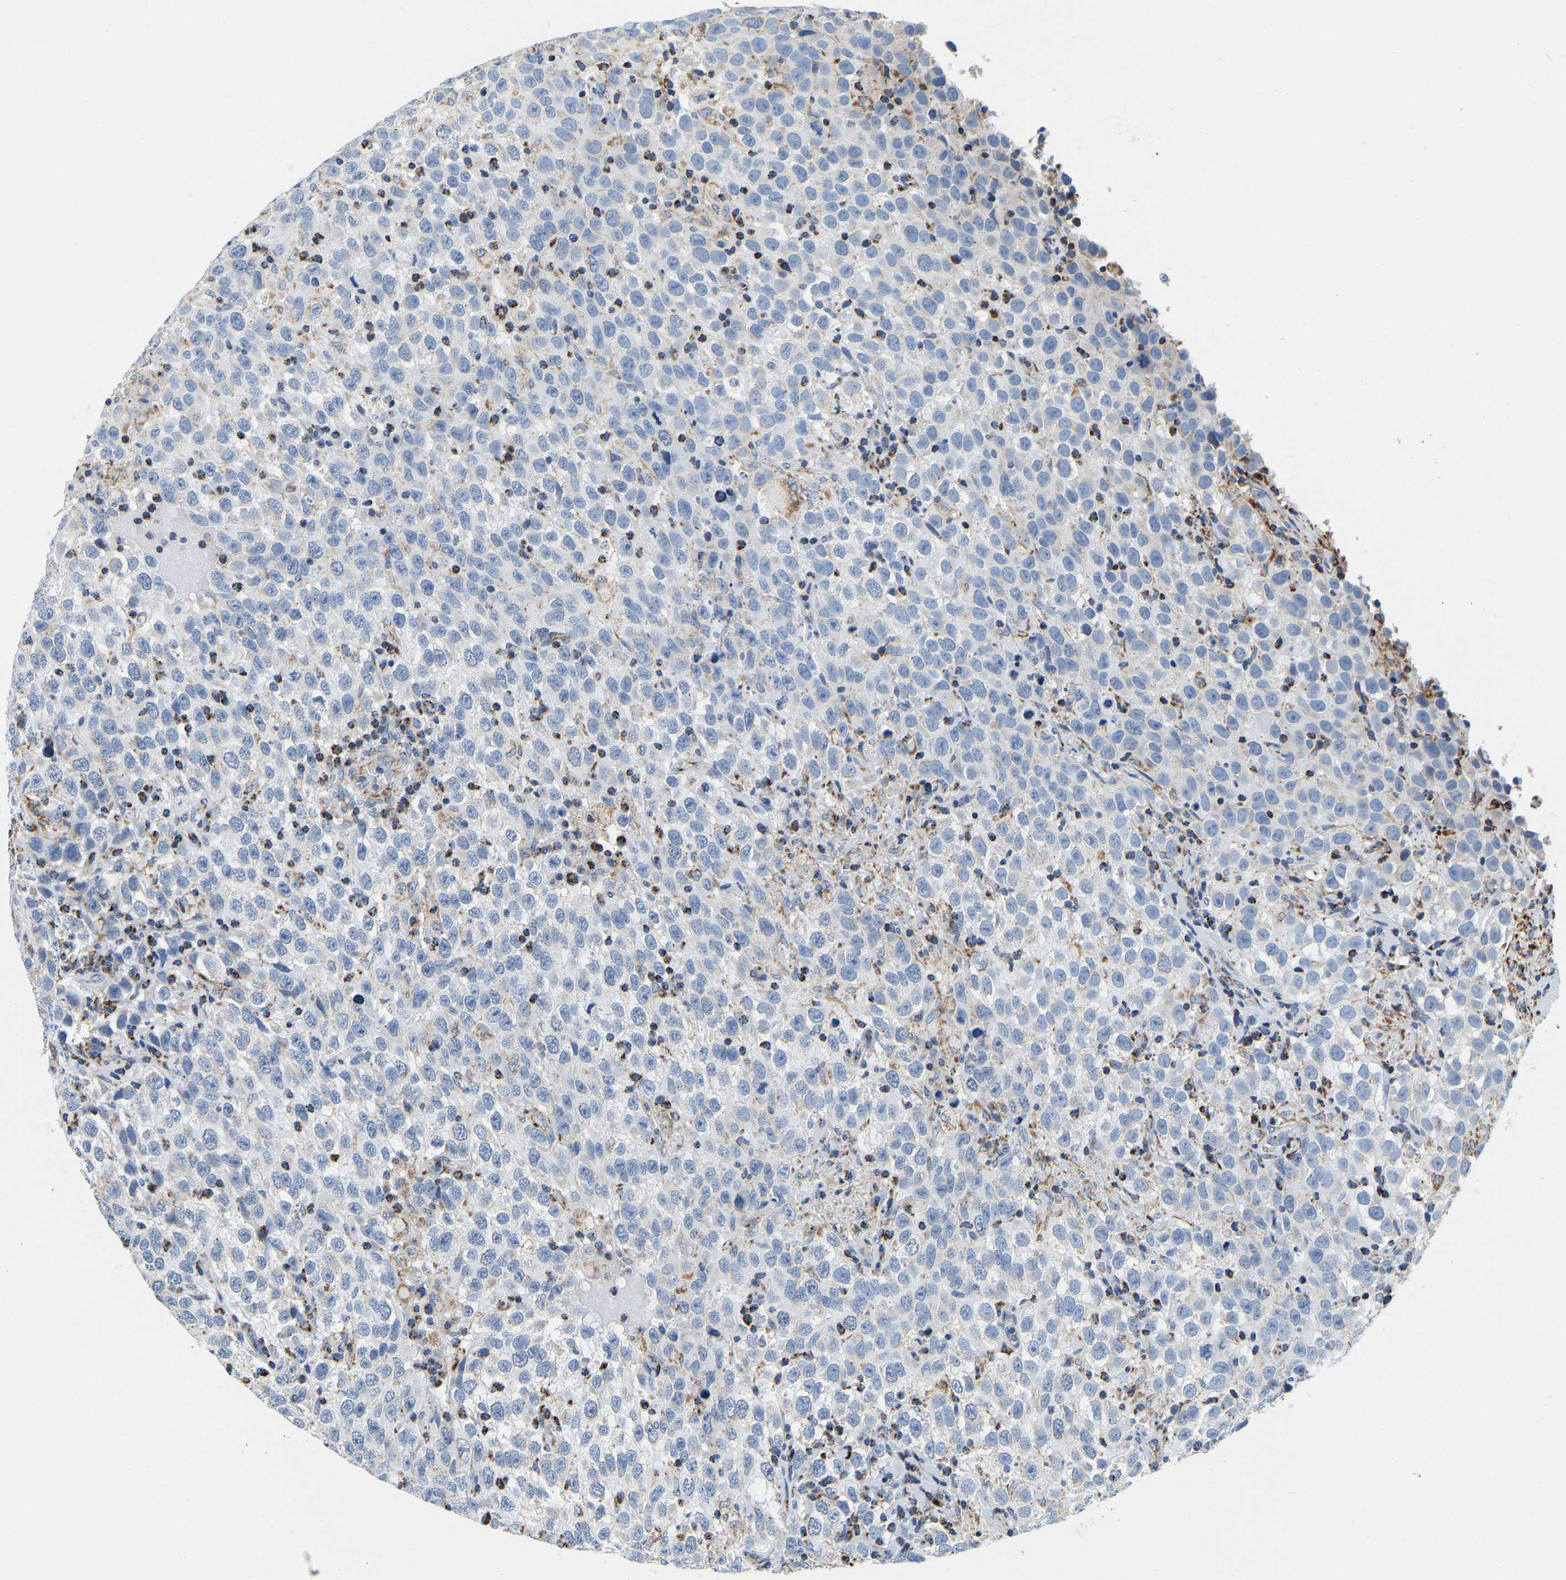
{"staining": {"intensity": "negative", "quantity": "none", "location": "none"}, "tissue": "testis cancer", "cell_type": "Tumor cells", "image_type": "cancer", "snomed": [{"axis": "morphology", "description": "Seminoma, NOS"}, {"axis": "topography", "description": "Testis"}], "caption": "The micrograph exhibits no significant expression in tumor cells of testis seminoma.", "gene": "SFXN1", "patient": {"sex": "male", "age": 41}}